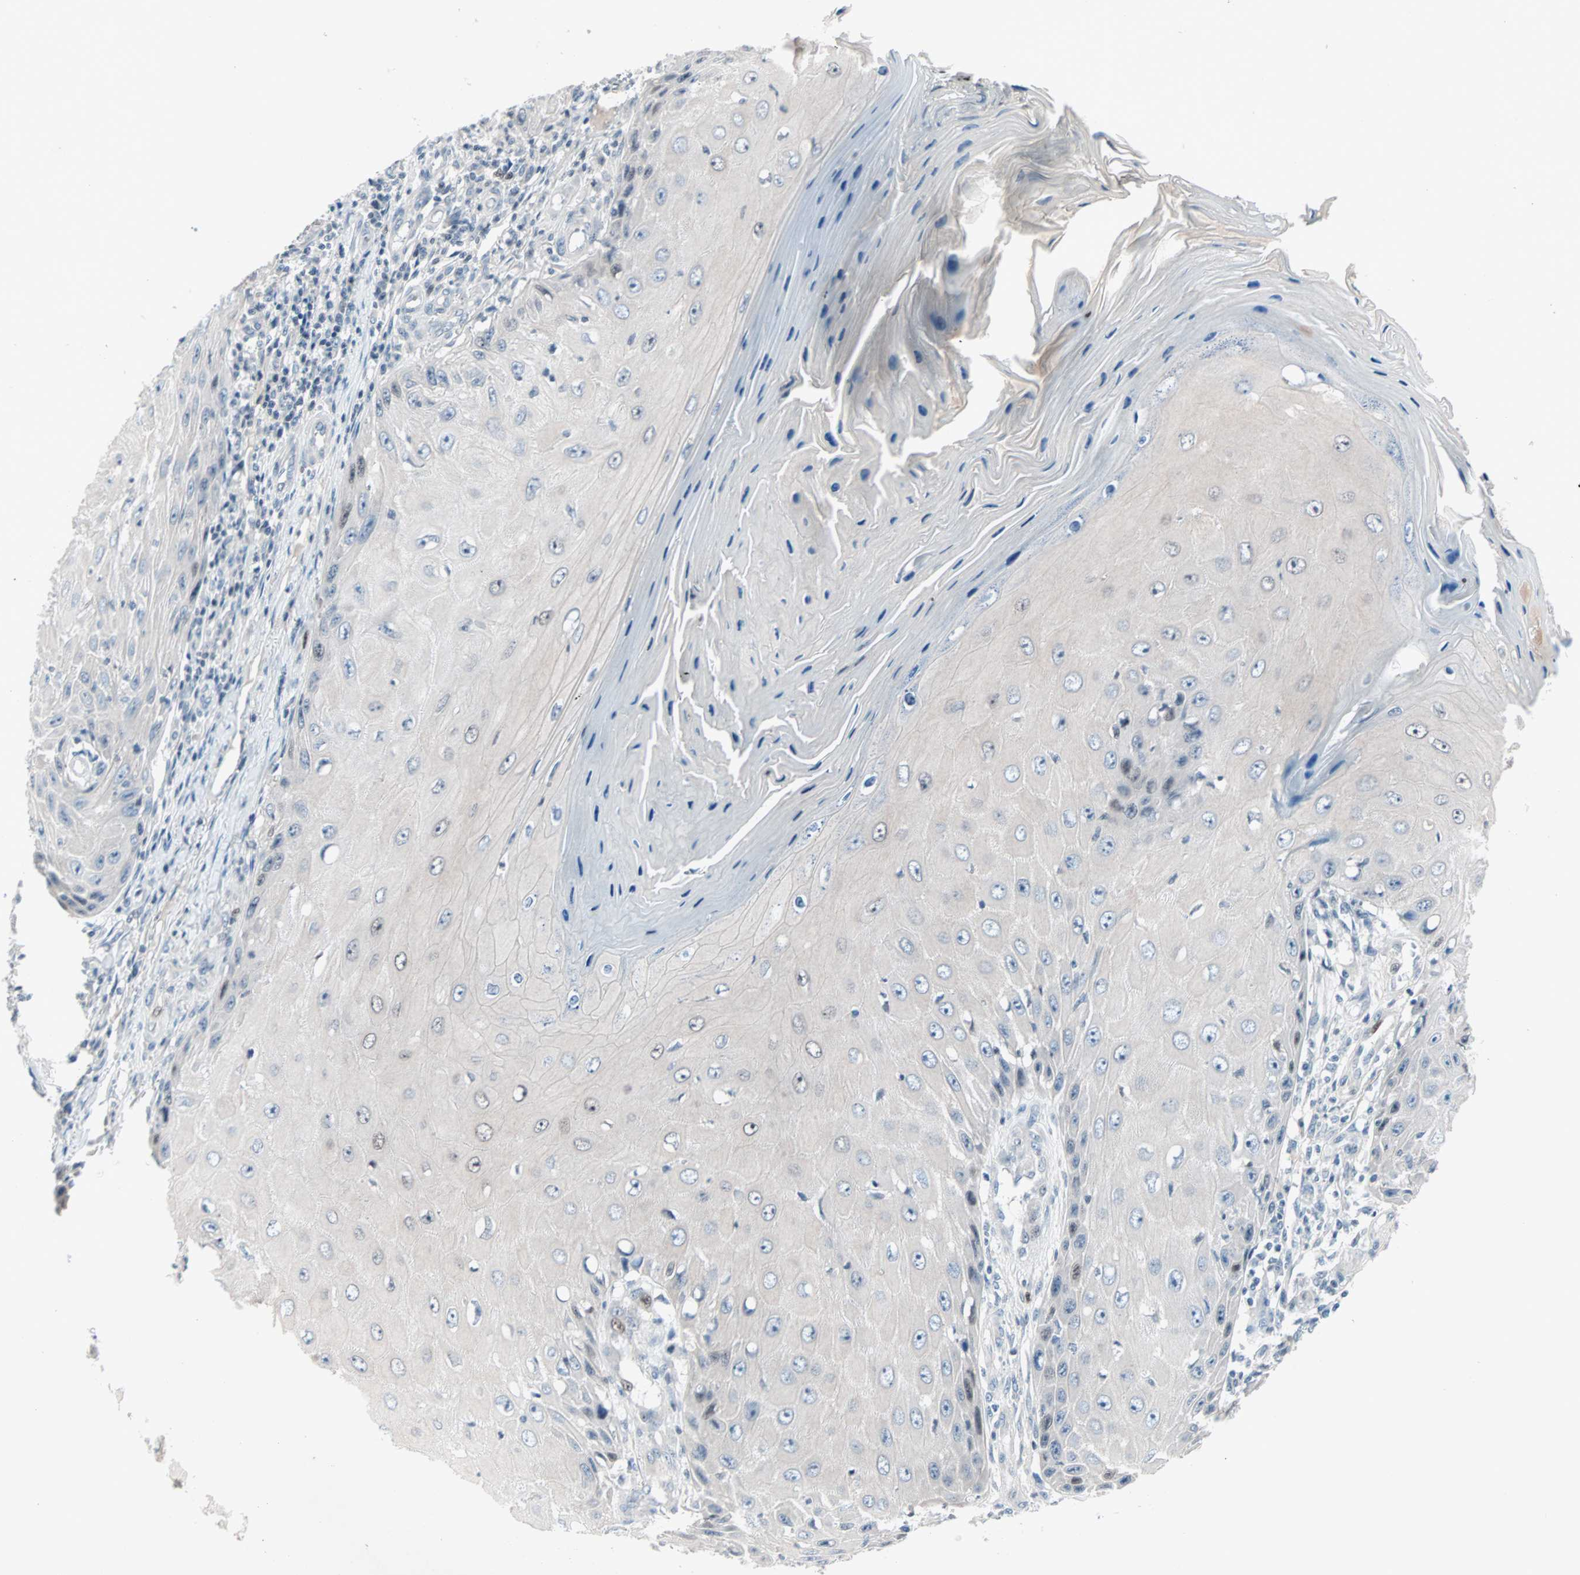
{"staining": {"intensity": "negative", "quantity": "none", "location": "none"}, "tissue": "skin cancer", "cell_type": "Tumor cells", "image_type": "cancer", "snomed": [{"axis": "morphology", "description": "Squamous cell carcinoma, NOS"}, {"axis": "topography", "description": "Skin"}], "caption": "Immunohistochemistry histopathology image of squamous cell carcinoma (skin) stained for a protein (brown), which displays no staining in tumor cells.", "gene": "CCNE2", "patient": {"sex": "female", "age": 73}}